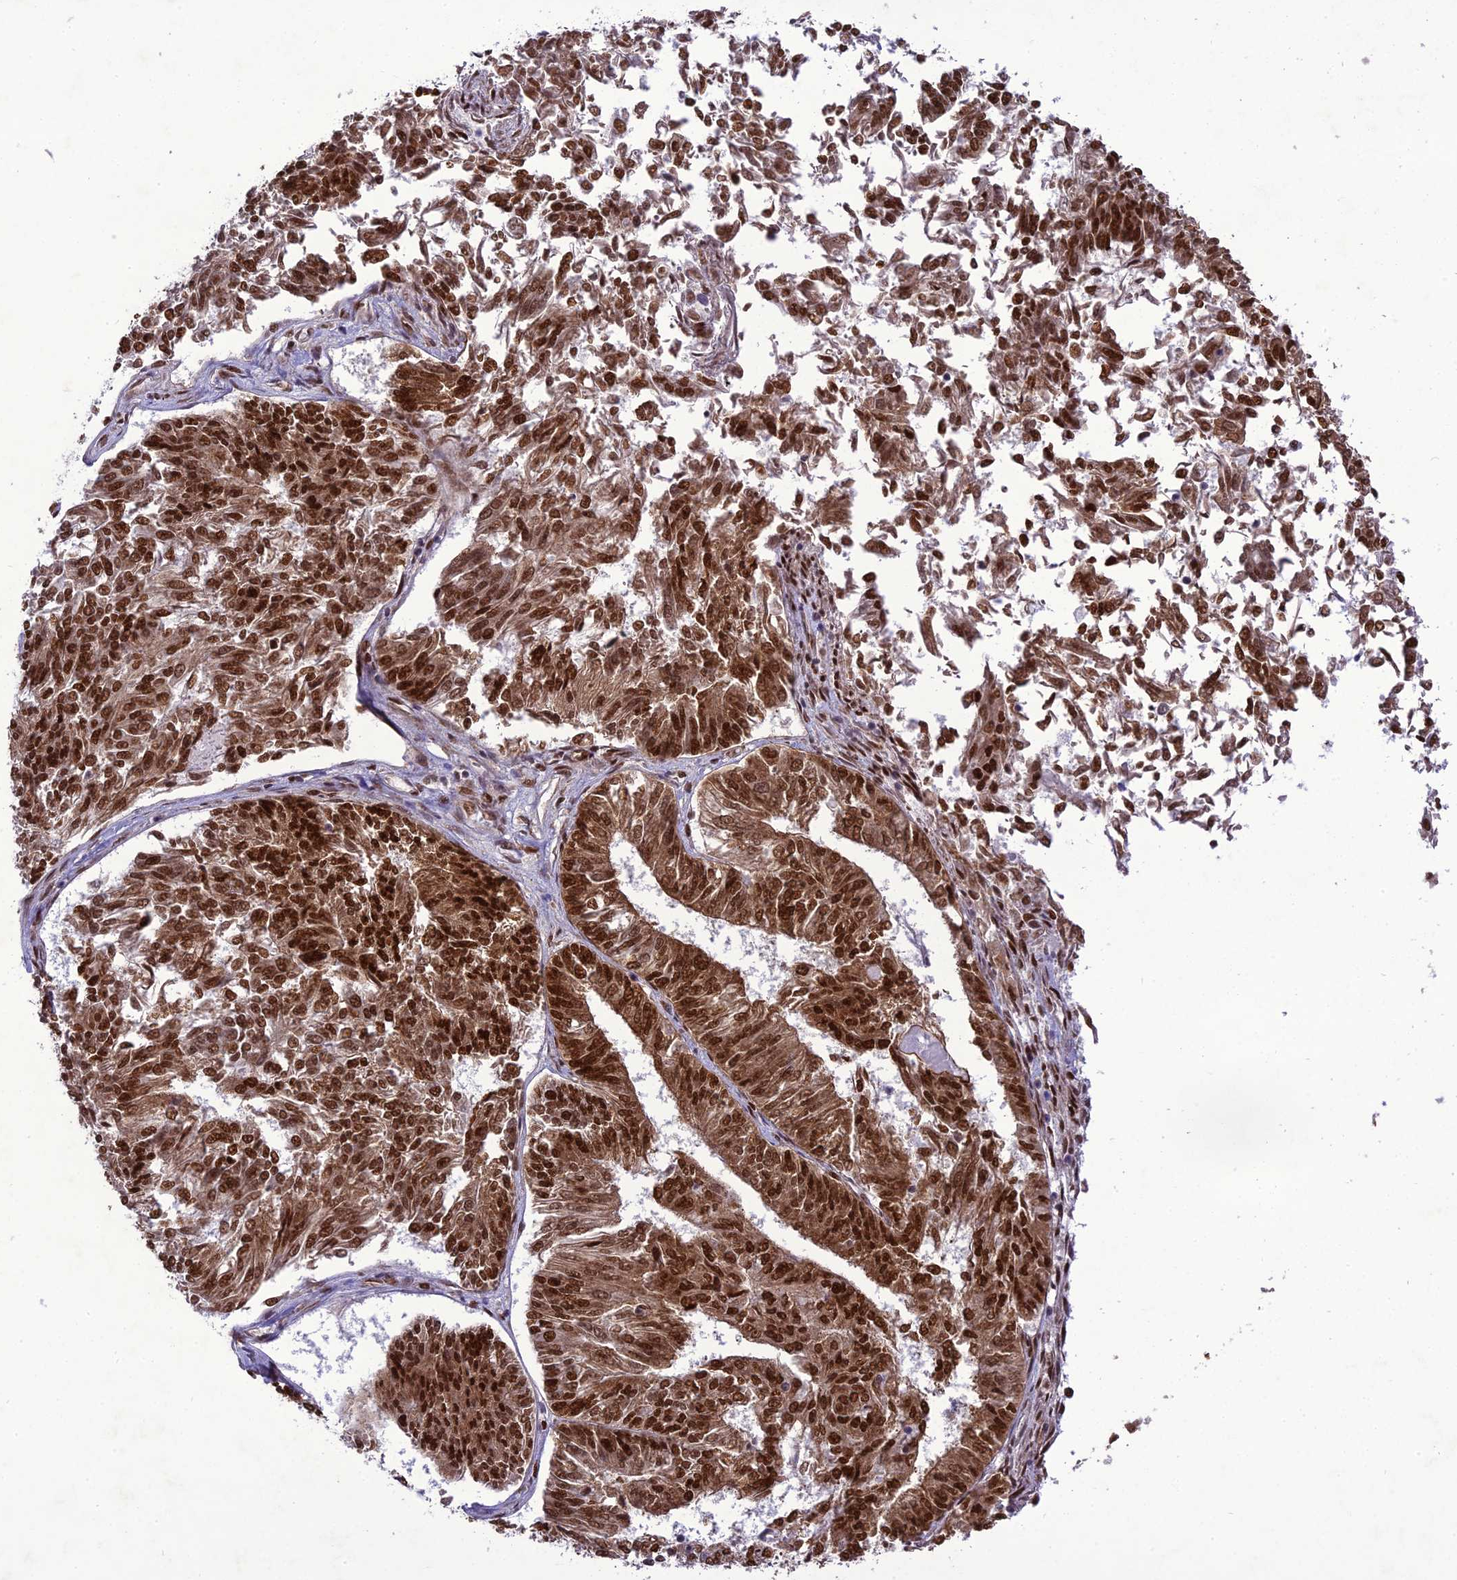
{"staining": {"intensity": "strong", "quantity": ">75%", "location": "nuclear"}, "tissue": "endometrial cancer", "cell_type": "Tumor cells", "image_type": "cancer", "snomed": [{"axis": "morphology", "description": "Adenocarcinoma, NOS"}, {"axis": "topography", "description": "Endometrium"}], "caption": "This photomicrograph reveals IHC staining of endometrial cancer, with high strong nuclear positivity in about >75% of tumor cells.", "gene": "DDX1", "patient": {"sex": "female", "age": 58}}